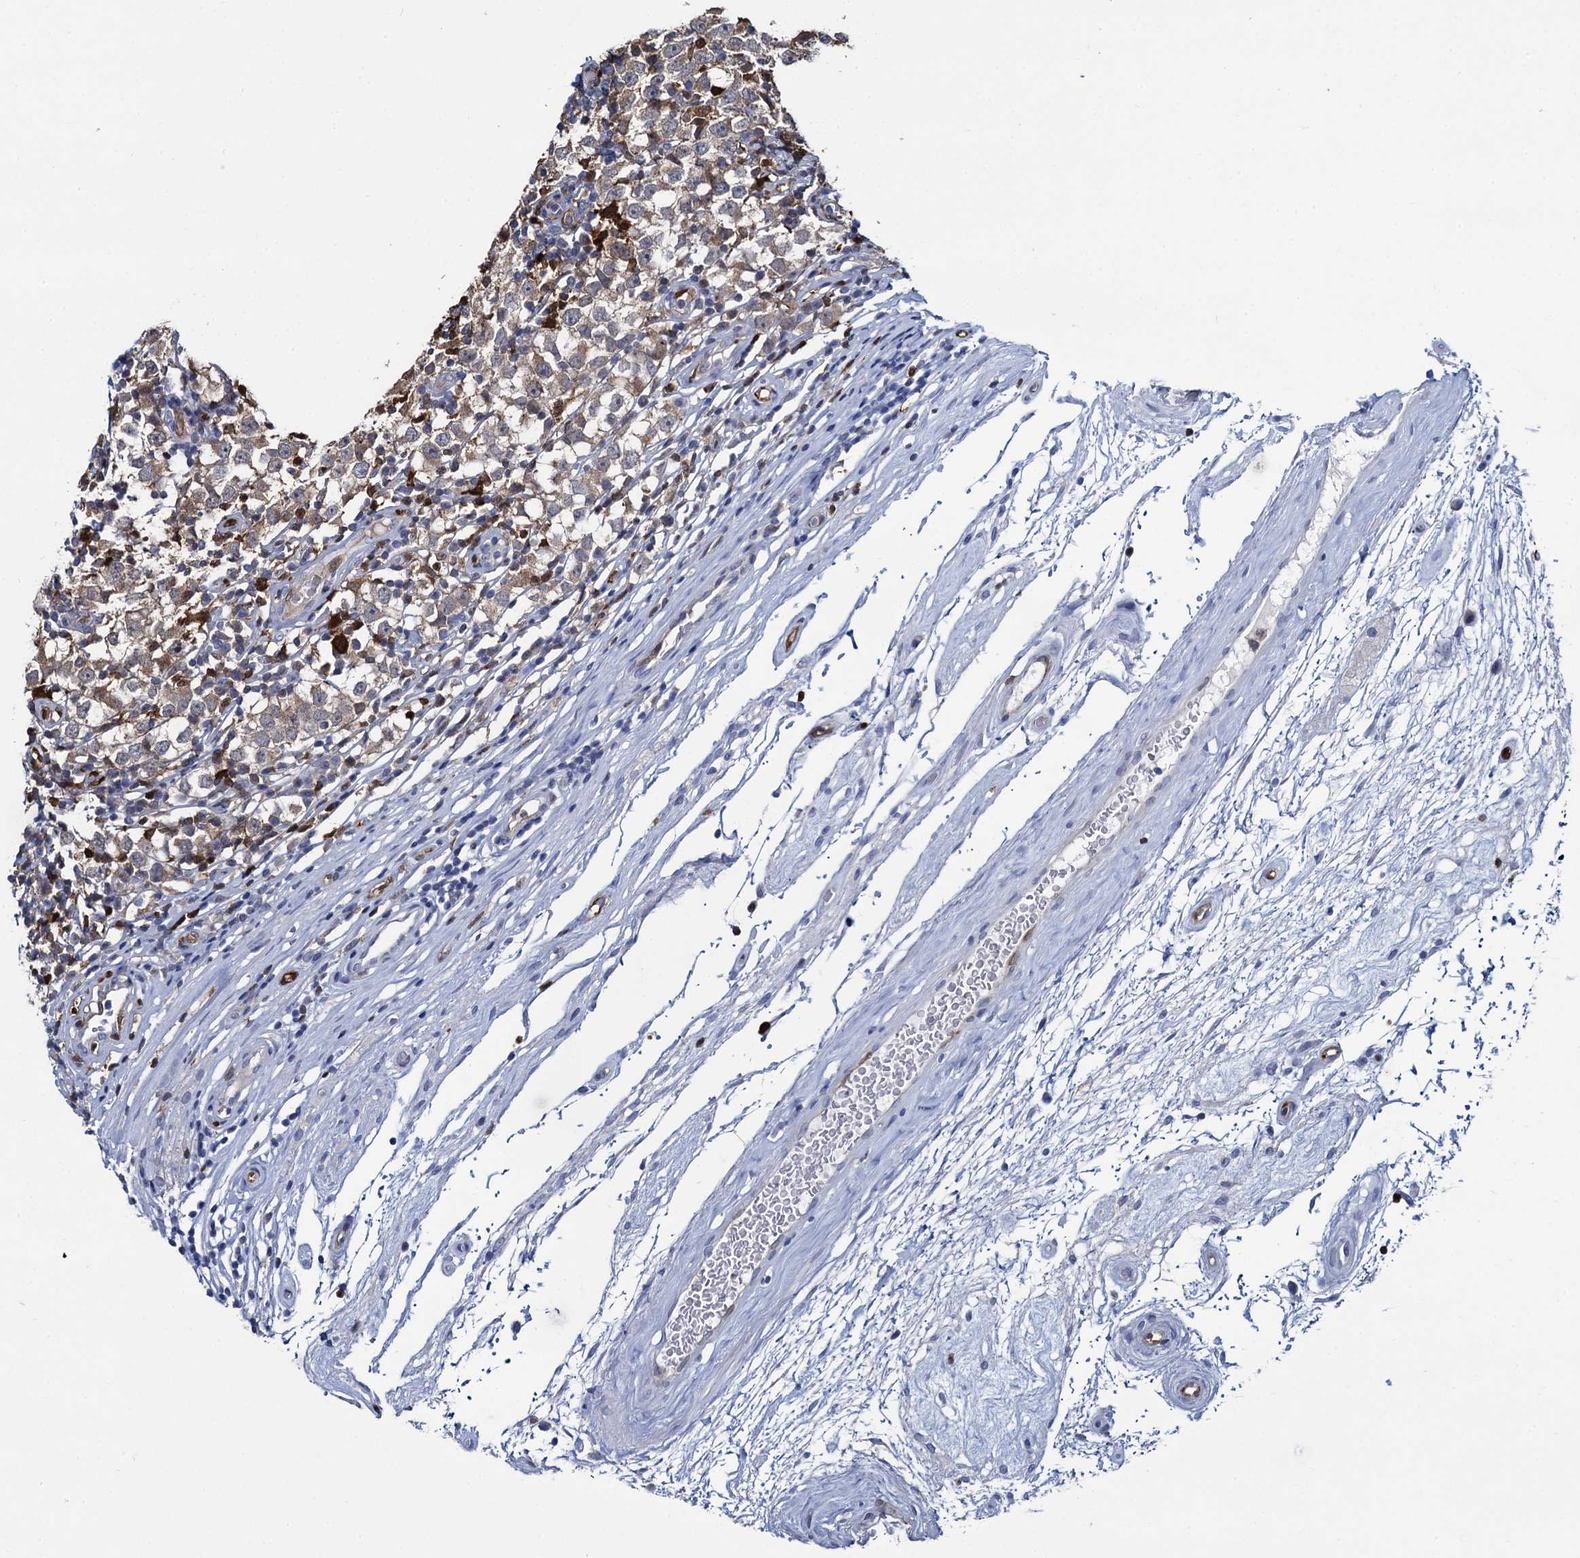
{"staining": {"intensity": "weak", "quantity": ">75%", "location": "cytoplasmic/membranous"}, "tissue": "testis cancer", "cell_type": "Tumor cells", "image_type": "cancer", "snomed": [{"axis": "morphology", "description": "Seminoma, NOS"}, {"axis": "topography", "description": "Testis"}], "caption": "Immunohistochemistry staining of testis cancer, which displays low levels of weak cytoplasmic/membranous expression in approximately >75% of tumor cells indicating weak cytoplasmic/membranous protein expression. The staining was performed using DAB (3,3'-diaminobenzidine) (brown) for protein detection and nuclei were counterstained in hematoxylin (blue).", "gene": "FABP5", "patient": {"sex": "male", "age": 65}}